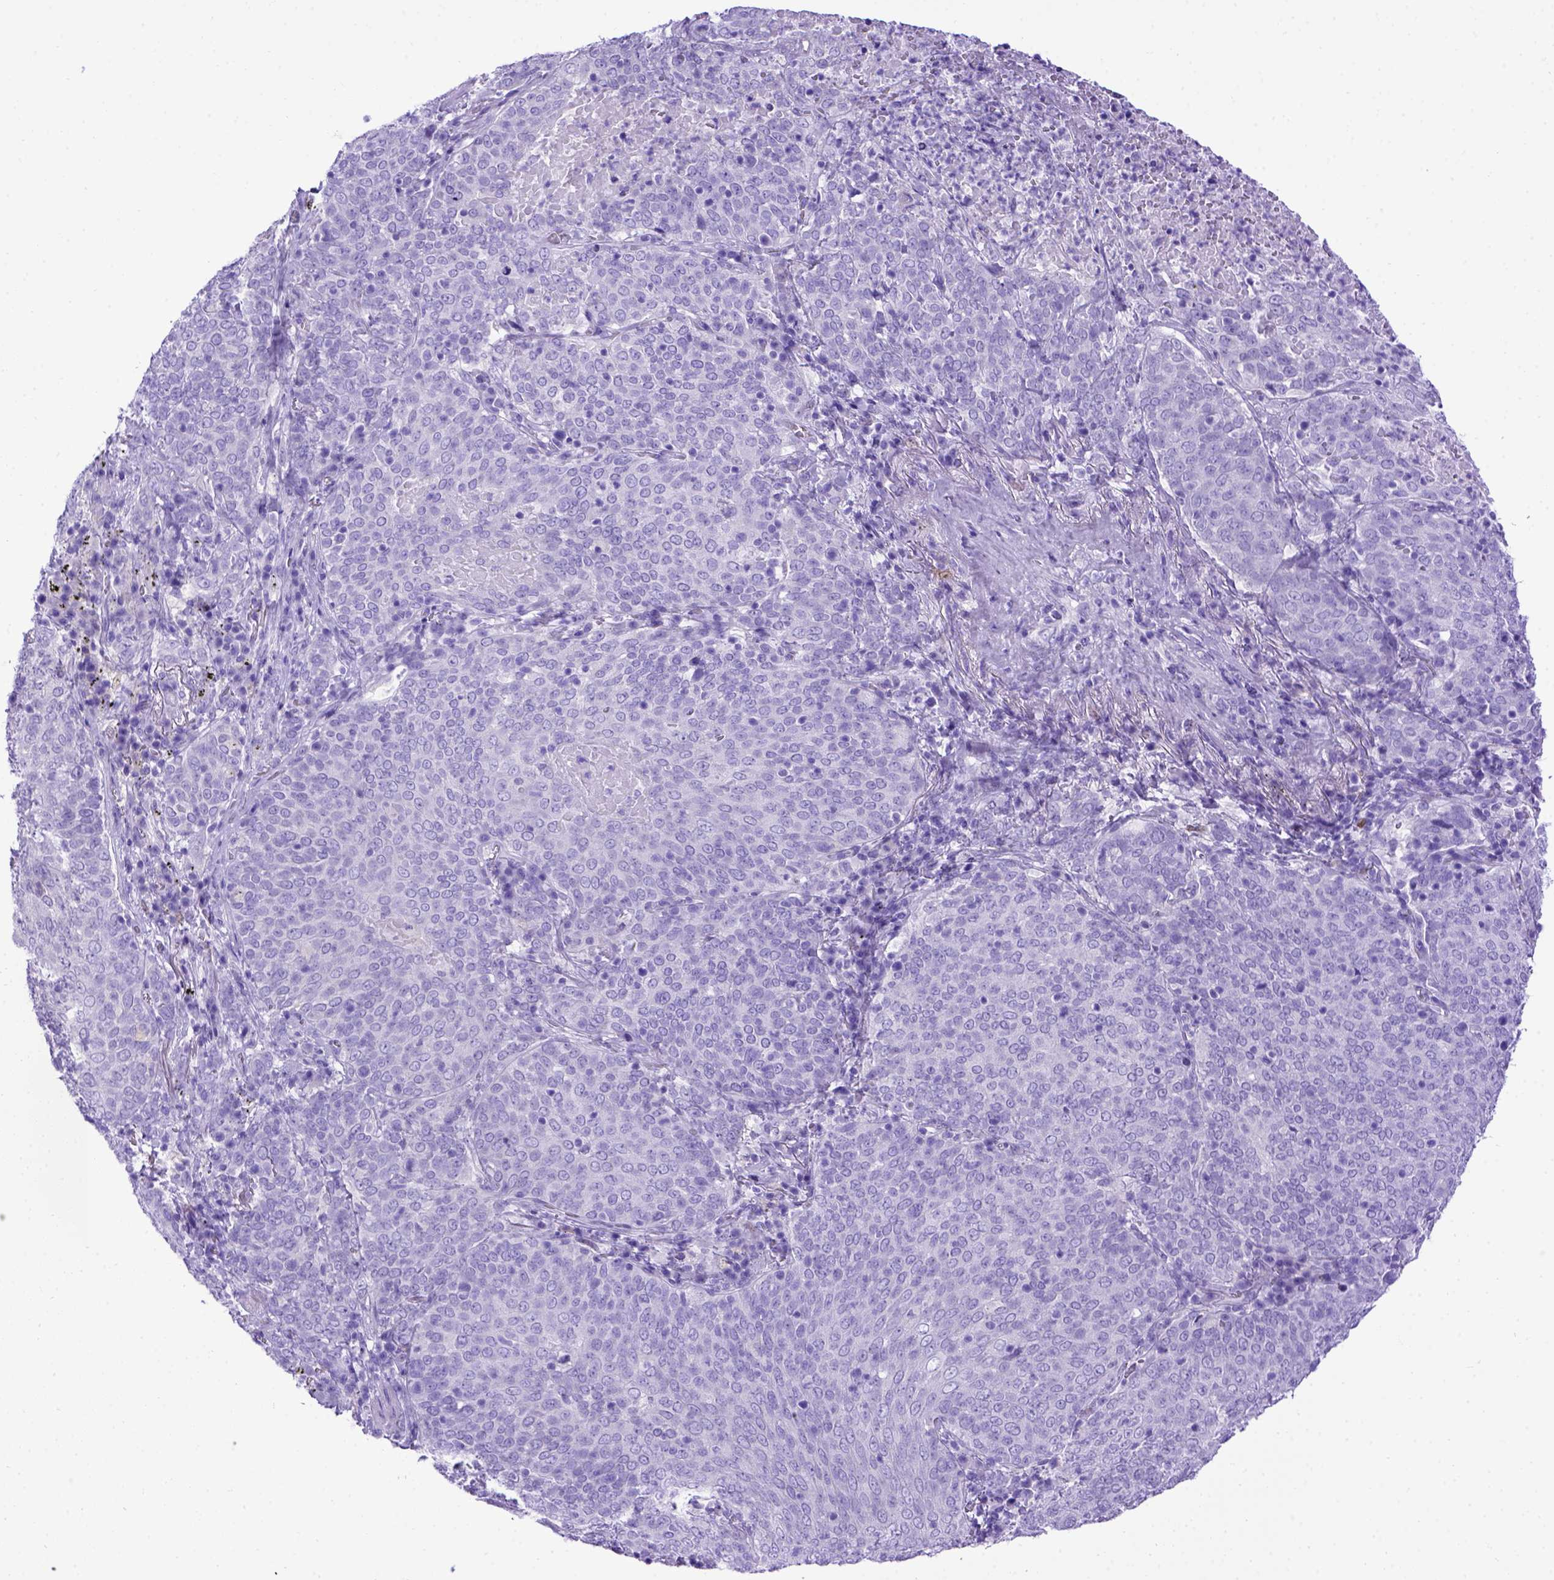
{"staining": {"intensity": "negative", "quantity": "none", "location": "none"}, "tissue": "lung cancer", "cell_type": "Tumor cells", "image_type": "cancer", "snomed": [{"axis": "morphology", "description": "Squamous cell carcinoma, NOS"}, {"axis": "topography", "description": "Lung"}], "caption": "The immunohistochemistry (IHC) histopathology image has no significant positivity in tumor cells of lung squamous cell carcinoma tissue.", "gene": "MEOX2", "patient": {"sex": "male", "age": 82}}